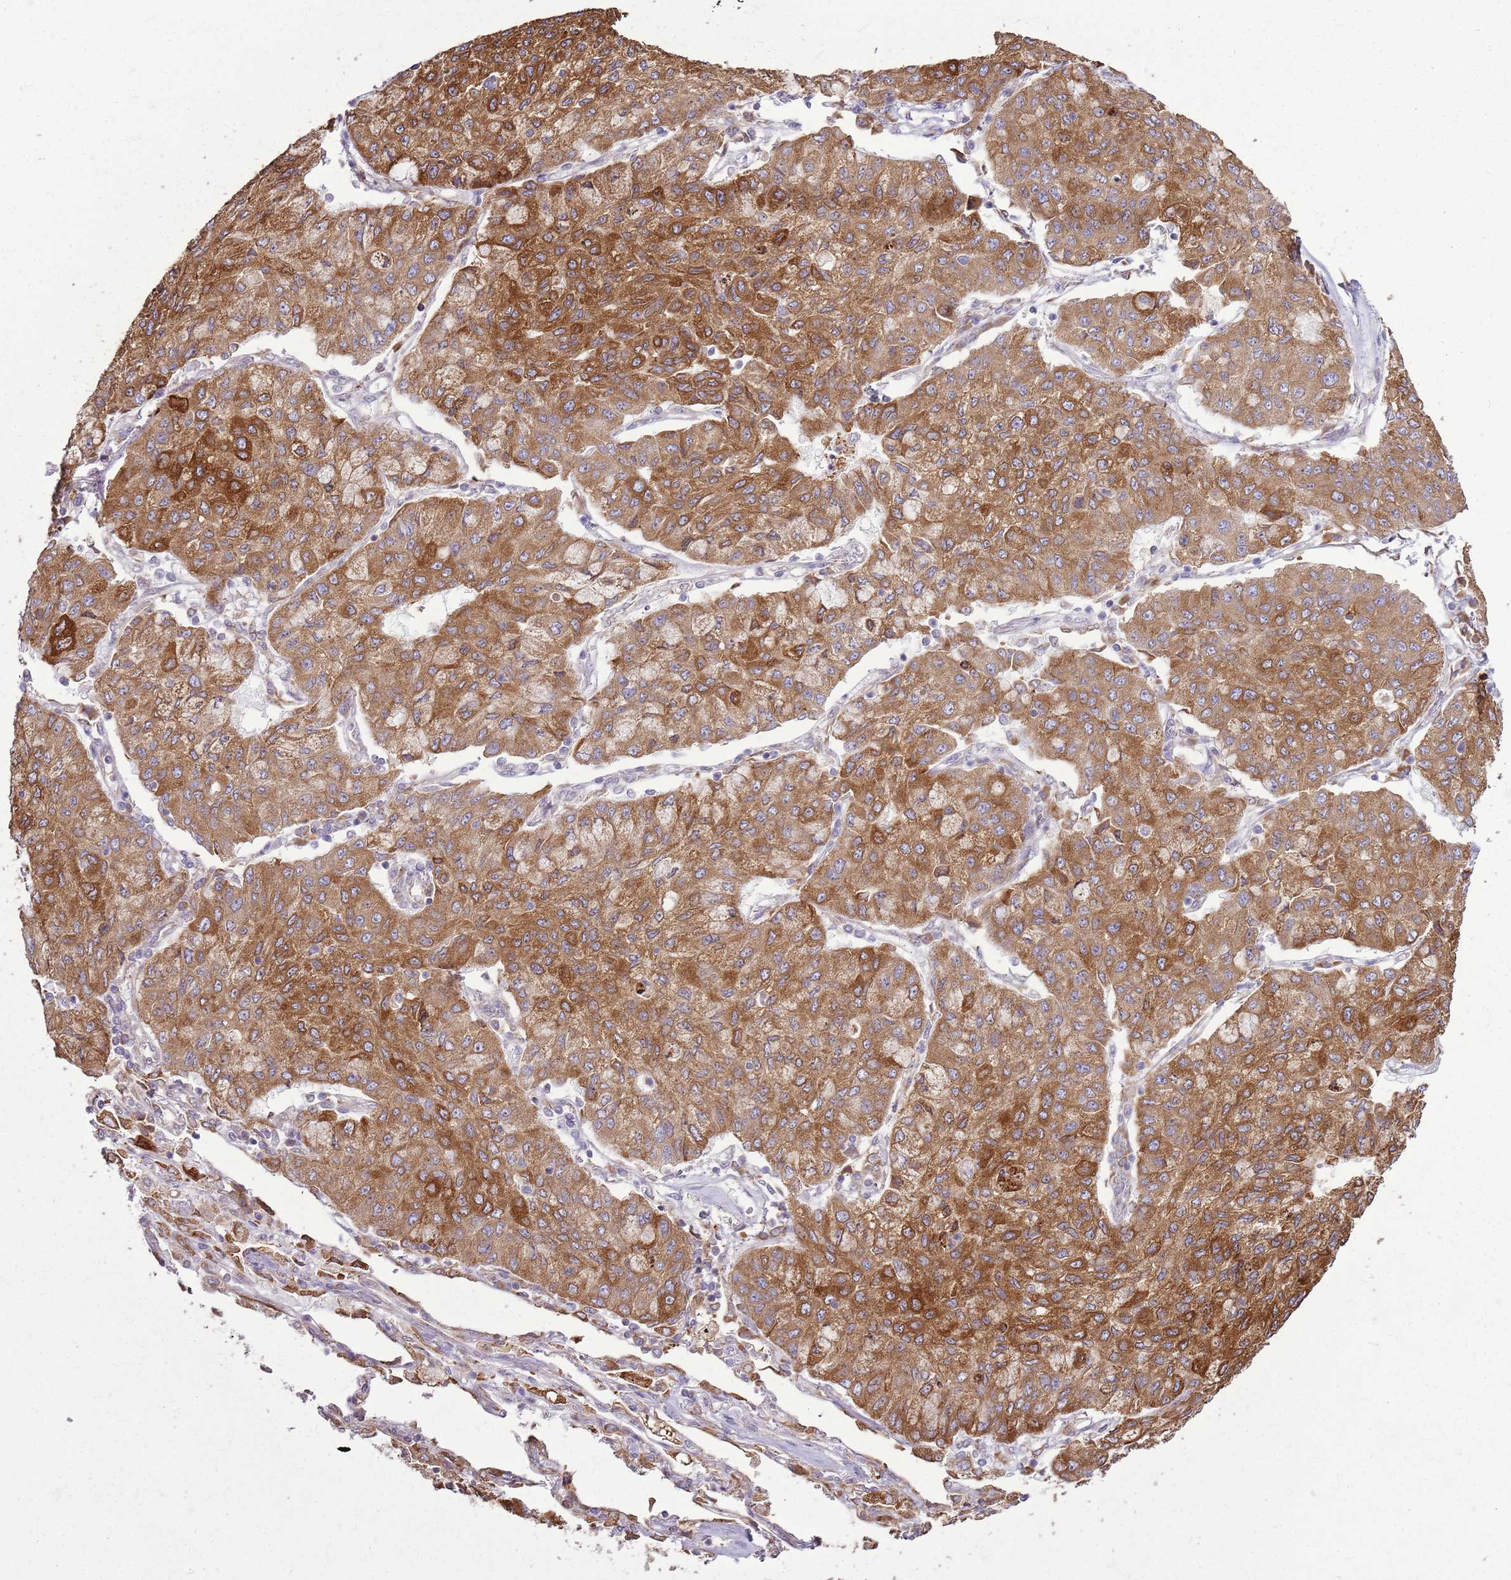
{"staining": {"intensity": "strong", "quantity": ">75%", "location": "cytoplasmic/membranous"}, "tissue": "lung cancer", "cell_type": "Tumor cells", "image_type": "cancer", "snomed": [{"axis": "morphology", "description": "Squamous cell carcinoma, NOS"}, {"axis": "topography", "description": "Lung"}], "caption": "The immunohistochemical stain shows strong cytoplasmic/membranous positivity in tumor cells of lung squamous cell carcinoma tissue.", "gene": "TMED10", "patient": {"sex": "male", "age": 74}}